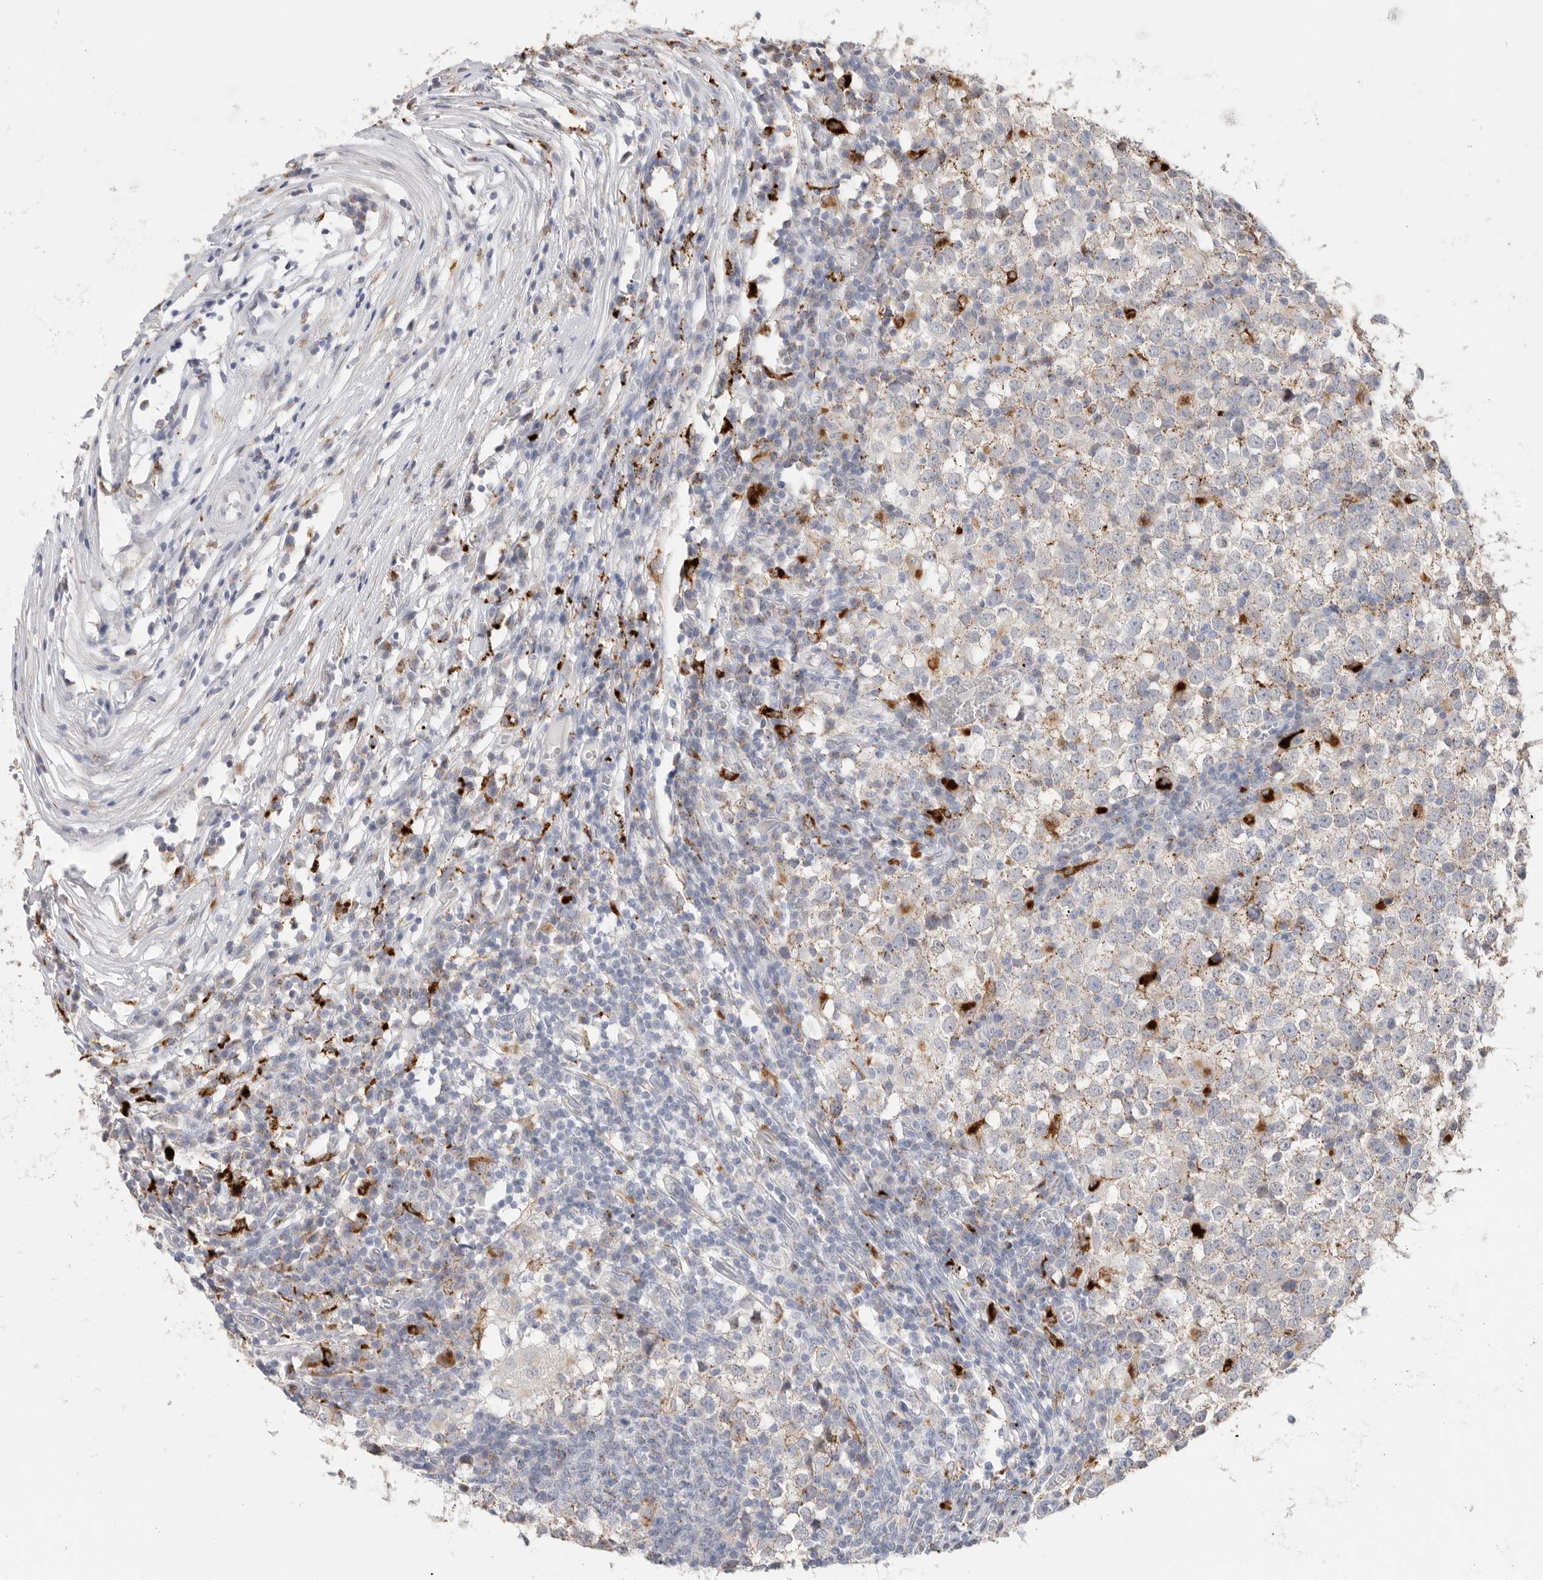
{"staining": {"intensity": "moderate", "quantity": "25%-75%", "location": "cytoplasmic/membranous"}, "tissue": "testis cancer", "cell_type": "Tumor cells", "image_type": "cancer", "snomed": [{"axis": "morphology", "description": "Seminoma, NOS"}, {"axis": "topography", "description": "Testis"}], "caption": "Protein staining of testis cancer (seminoma) tissue exhibits moderate cytoplasmic/membranous expression in approximately 25%-75% of tumor cells. Using DAB (brown) and hematoxylin (blue) stains, captured at high magnification using brightfield microscopy.", "gene": "GGH", "patient": {"sex": "male", "age": 65}}